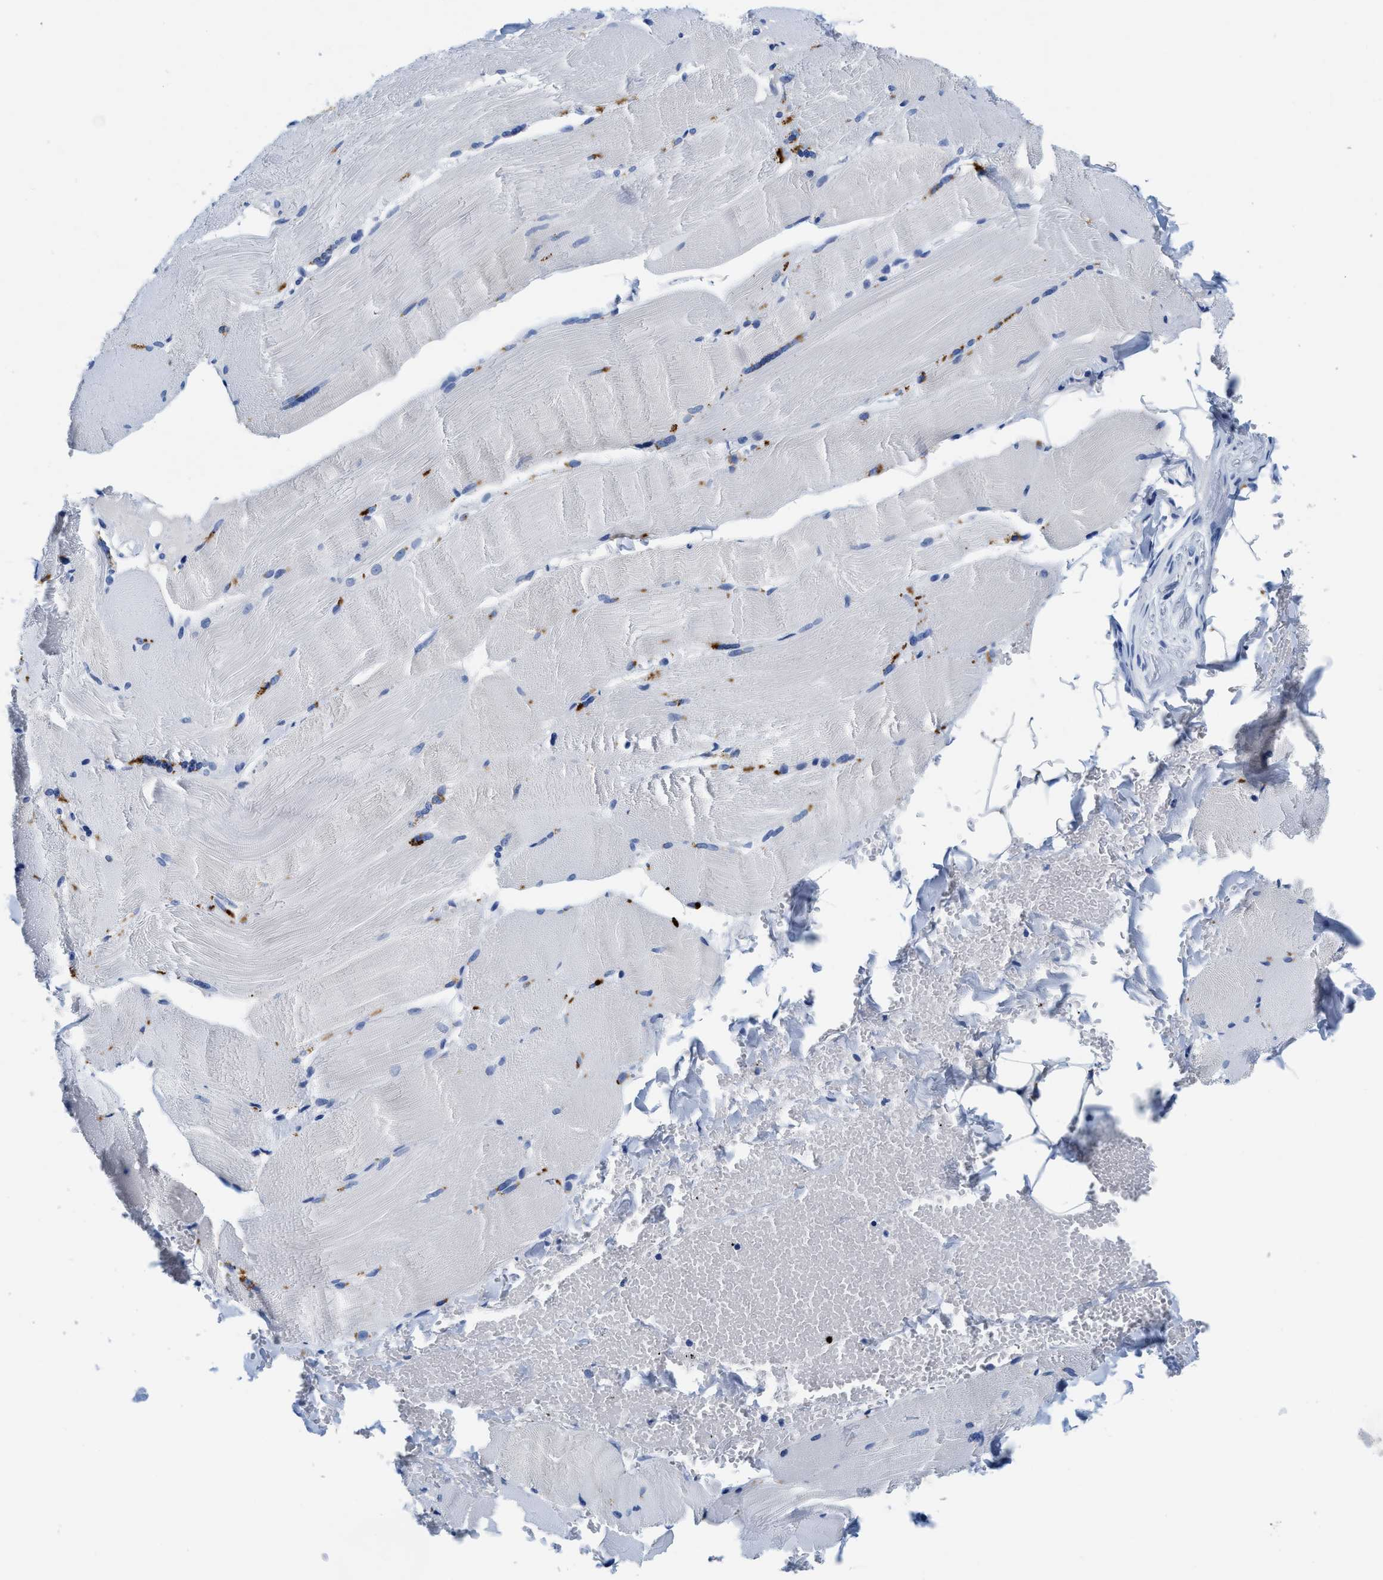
{"staining": {"intensity": "negative", "quantity": "none", "location": "none"}, "tissue": "skeletal muscle", "cell_type": "Myocytes", "image_type": "normal", "snomed": [{"axis": "morphology", "description": "Normal tissue, NOS"}, {"axis": "topography", "description": "Skin"}, {"axis": "topography", "description": "Skeletal muscle"}], "caption": "Immunohistochemistry (IHC) photomicrograph of unremarkable skeletal muscle stained for a protein (brown), which displays no positivity in myocytes. (Immunohistochemistry, brightfield microscopy, high magnification).", "gene": "TTC3", "patient": {"sex": "male", "age": 83}}